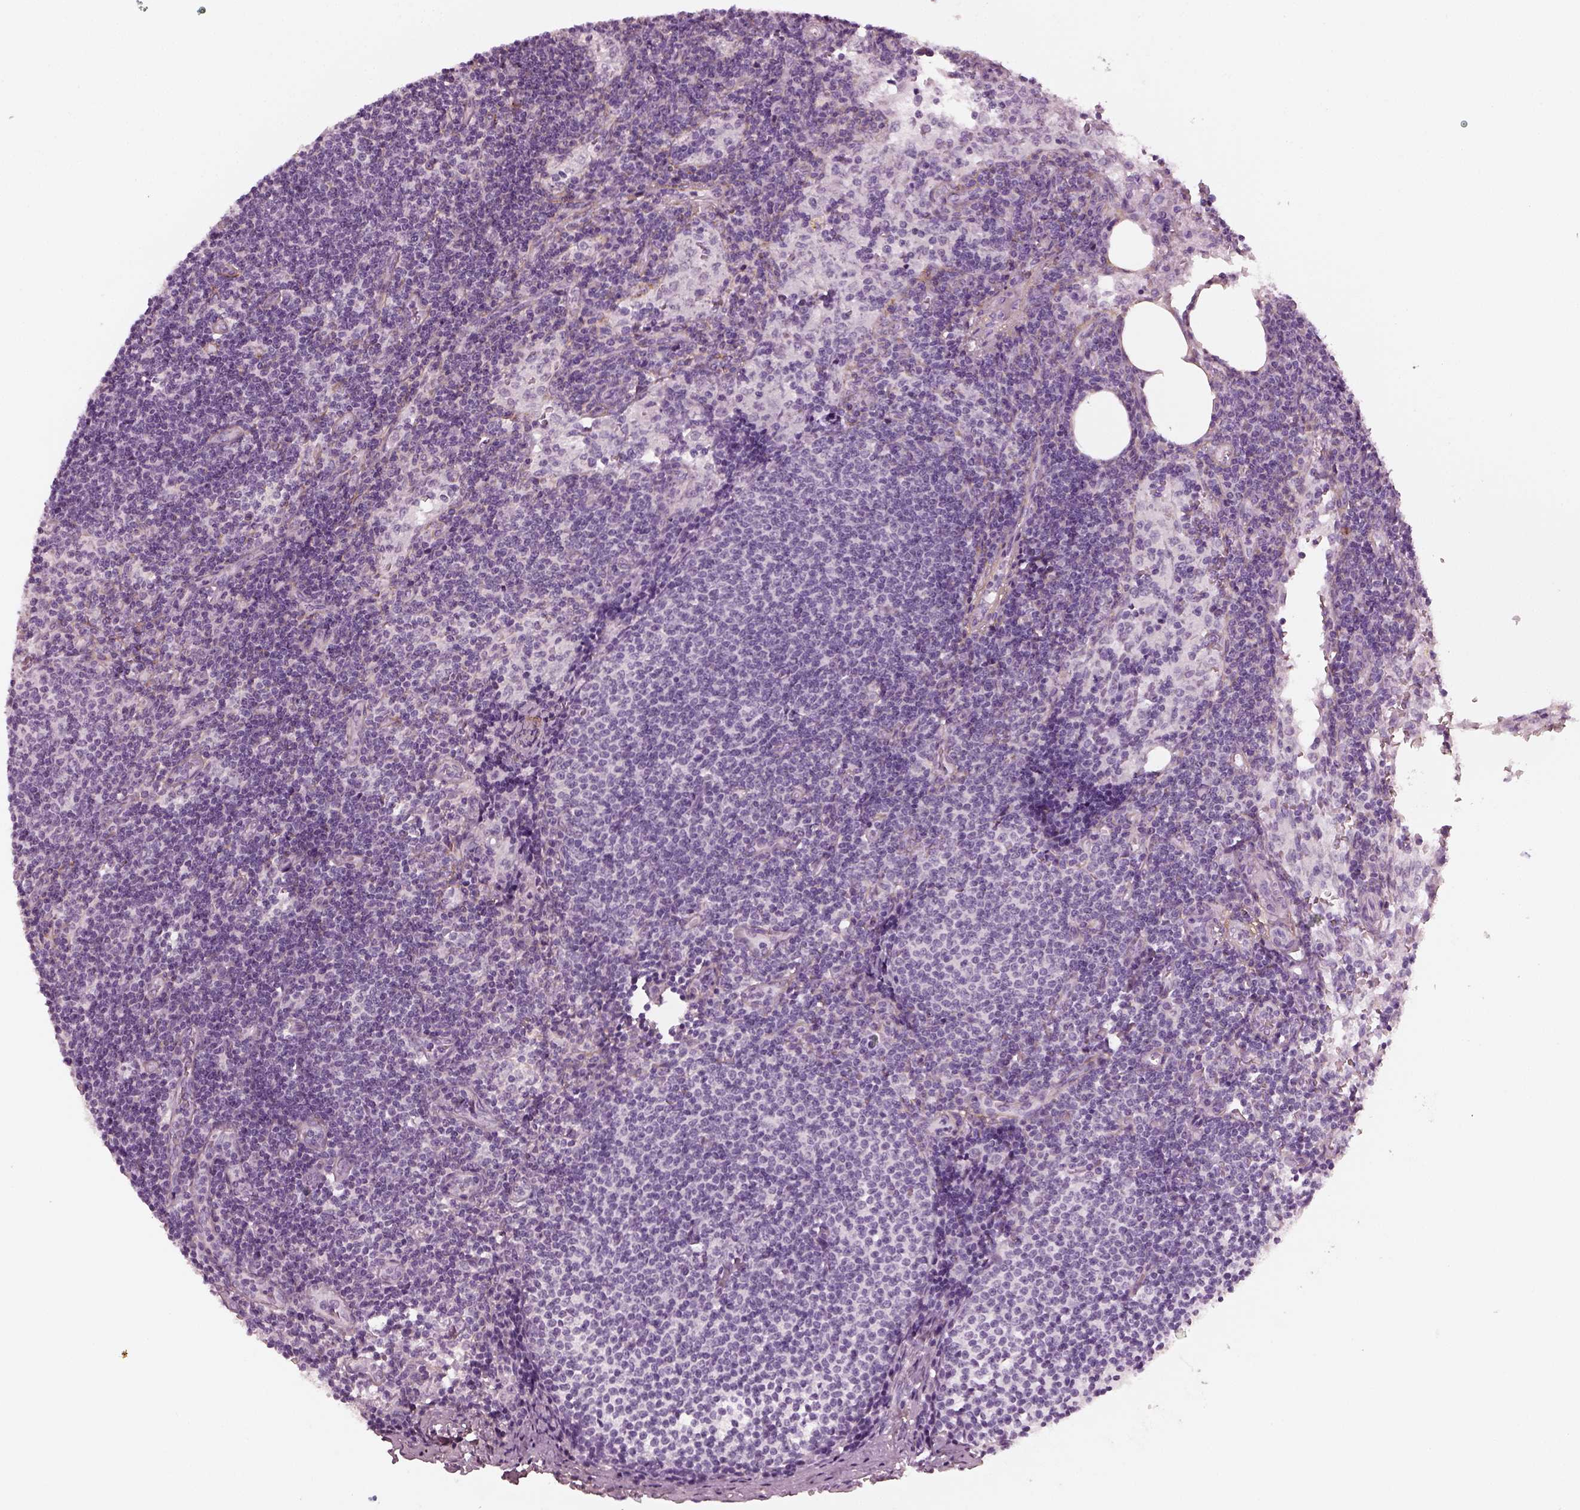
{"staining": {"intensity": "negative", "quantity": "none", "location": "none"}, "tissue": "lymph node", "cell_type": "Germinal center cells", "image_type": "normal", "snomed": [{"axis": "morphology", "description": "Normal tissue, NOS"}, {"axis": "topography", "description": "Lymph node"}], "caption": "Immunohistochemistry micrograph of normal lymph node: human lymph node stained with DAB (3,3'-diaminobenzidine) displays no significant protein staining in germinal center cells. (Immunohistochemistry, brightfield microscopy, high magnification).", "gene": "TRIM69", "patient": {"sex": "female", "age": 50}}